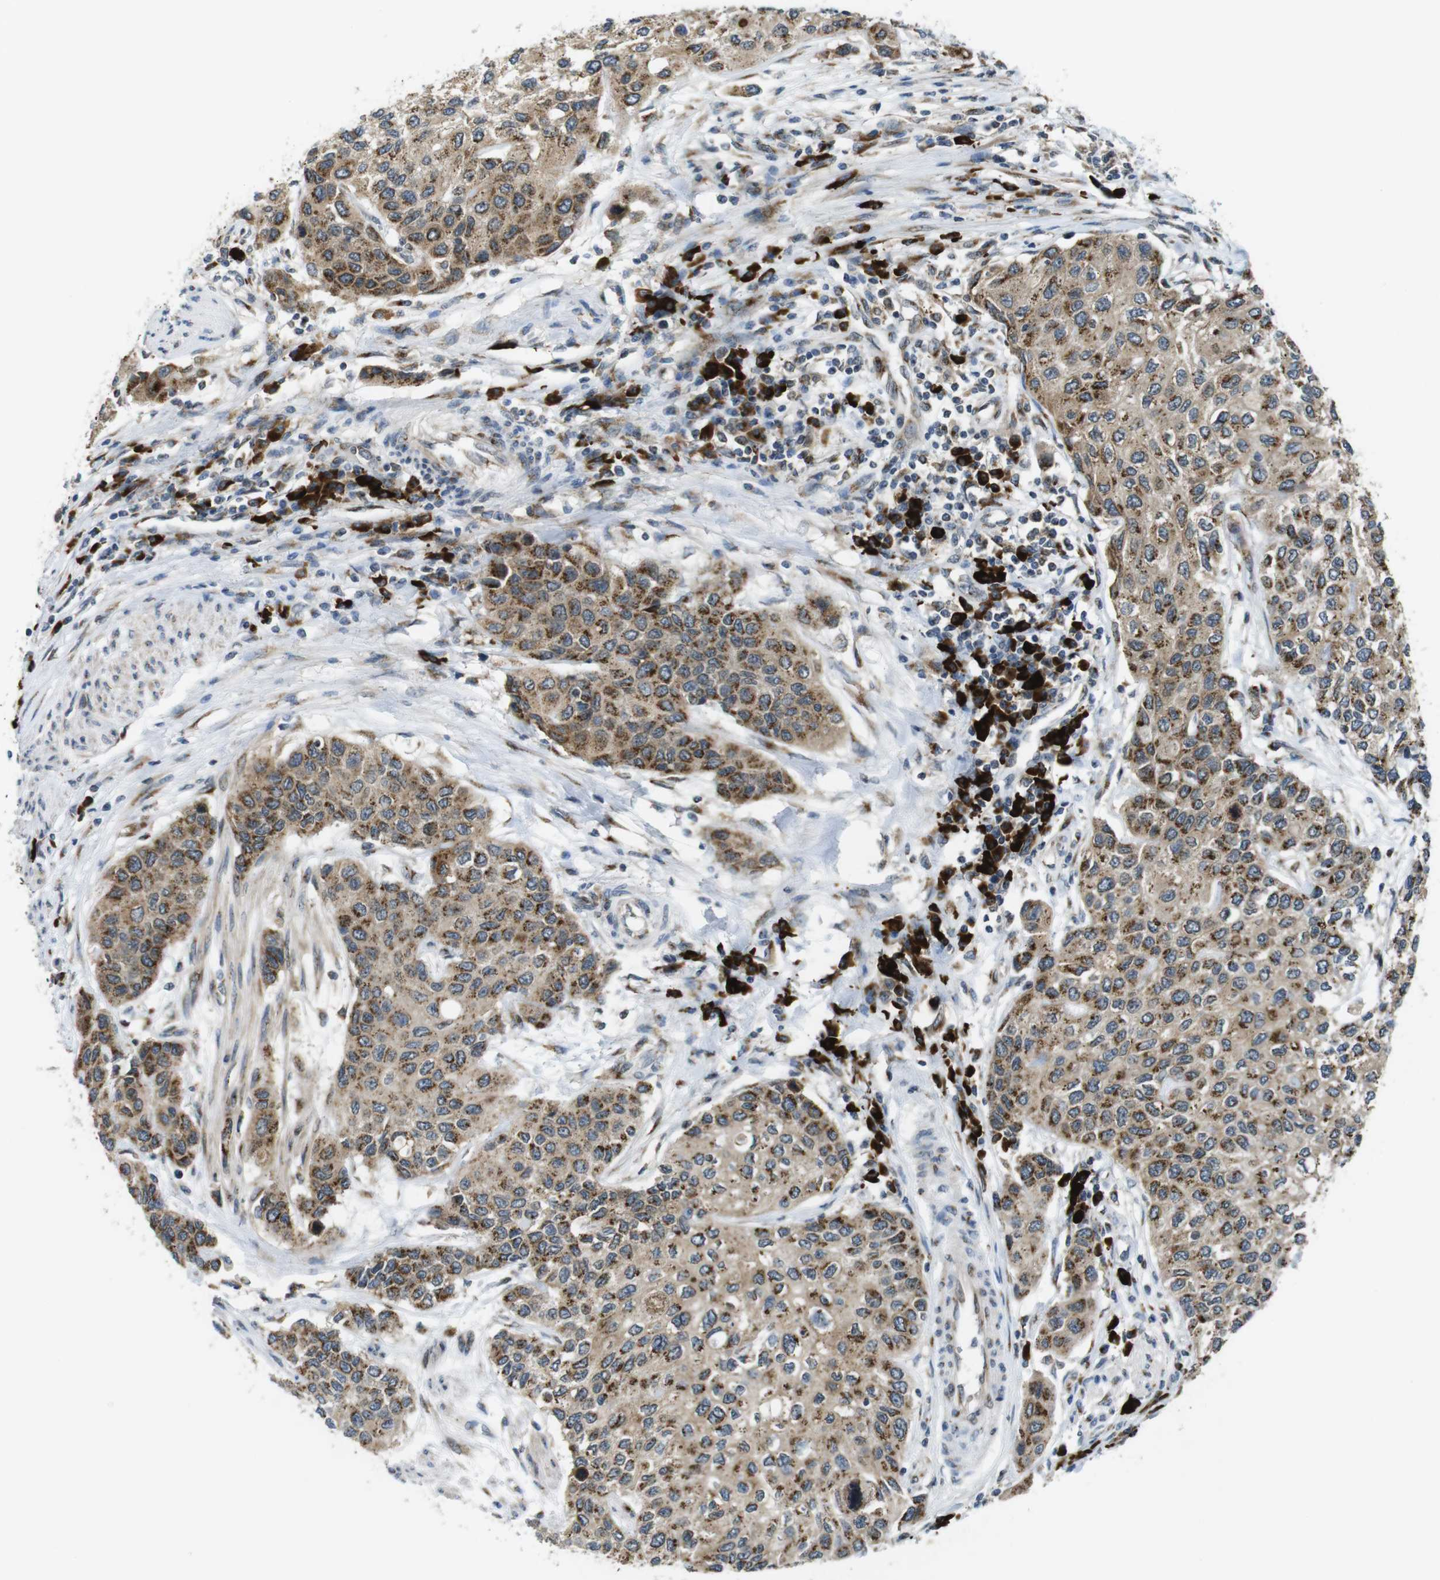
{"staining": {"intensity": "moderate", "quantity": ">75%", "location": "cytoplasmic/membranous"}, "tissue": "urothelial cancer", "cell_type": "Tumor cells", "image_type": "cancer", "snomed": [{"axis": "morphology", "description": "Urothelial carcinoma, High grade"}, {"axis": "topography", "description": "Urinary bladder"}], "caption": "Human urothelial cancer stained for a protein (brown) demonstrates moderate cytoplasmic/membranous positive expression in about >75% of tumor cells.", "gene": "ZFPL1", "patient": {"sex": "female", "age": 56}}